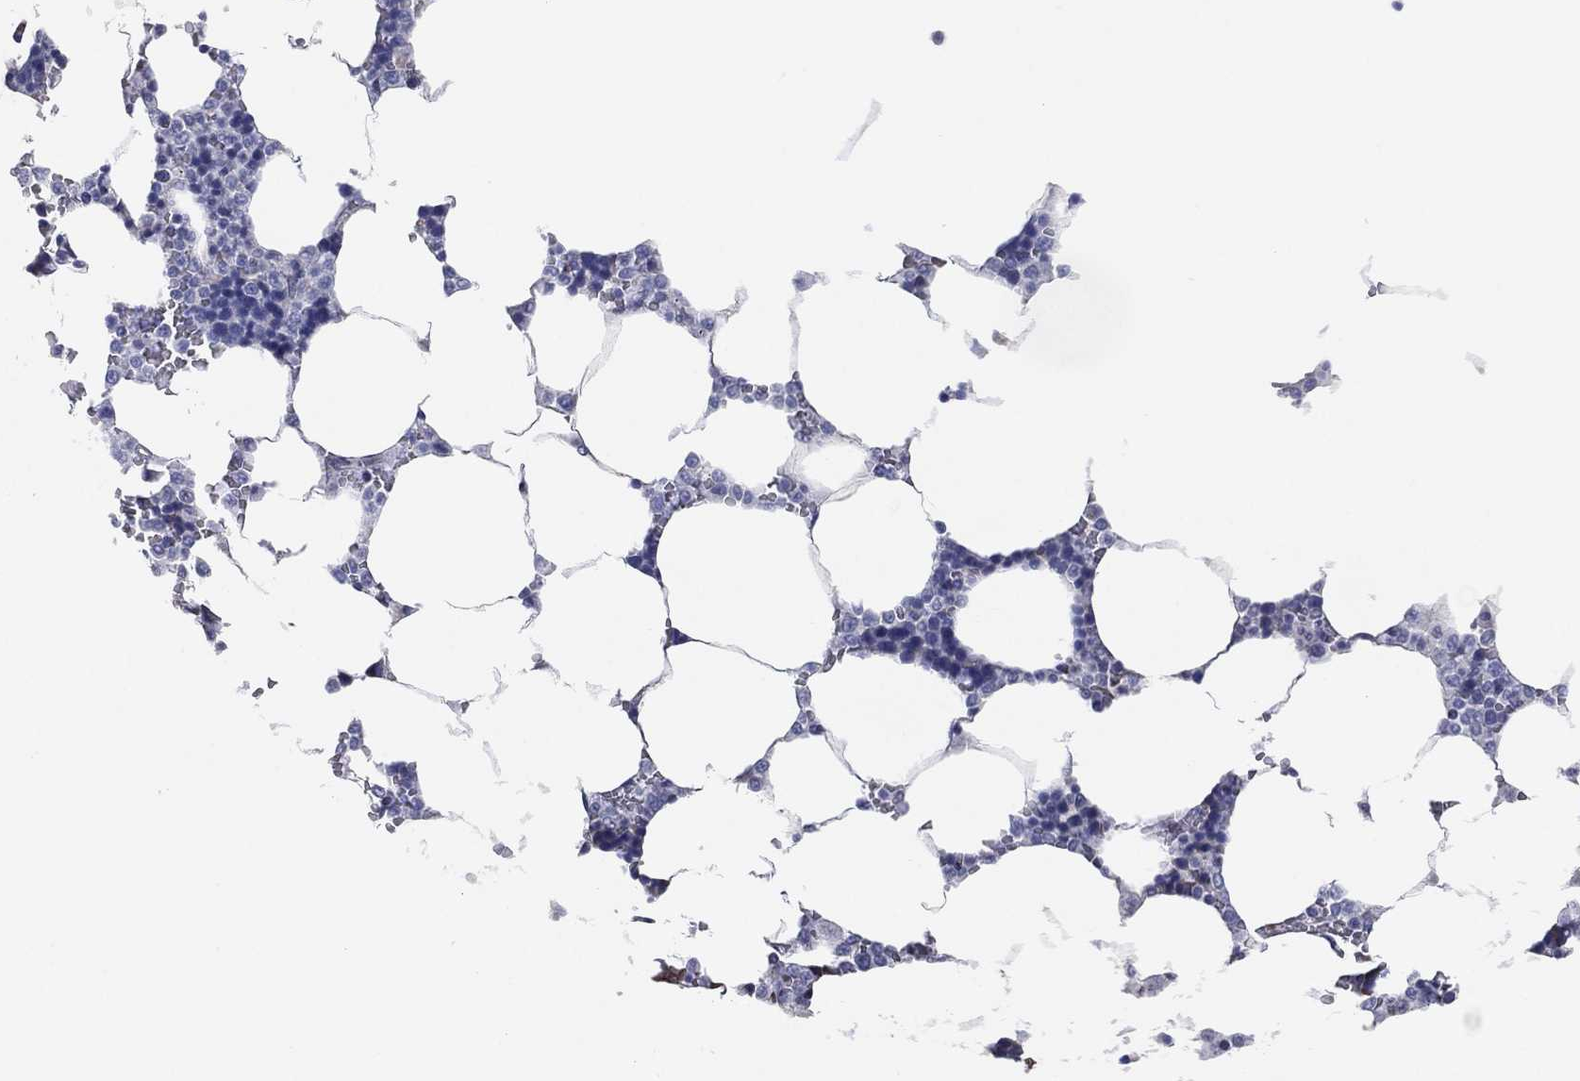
{"staining": {"intensity": "negative", "quantity": "none", "location": "none"}, "tissue": "bone marrow", "cell_type": "Hematopoietic cells", "image_type": "normal", "snomed": [{"axis": "morphology", "description": "Normal tissue, NOS"}, {"axis": "topography", "description": "Bone marrow"}], "caption": "An immunohistochemistry histopathology image of normal bone marrow is shown. There is no staining in hematopoietic cells of bone marrow. (Brightfield microscopy of DAB IHC at high magnification).", "gene": "CFTR", "patient": {"sex": "male", "age": 63}}